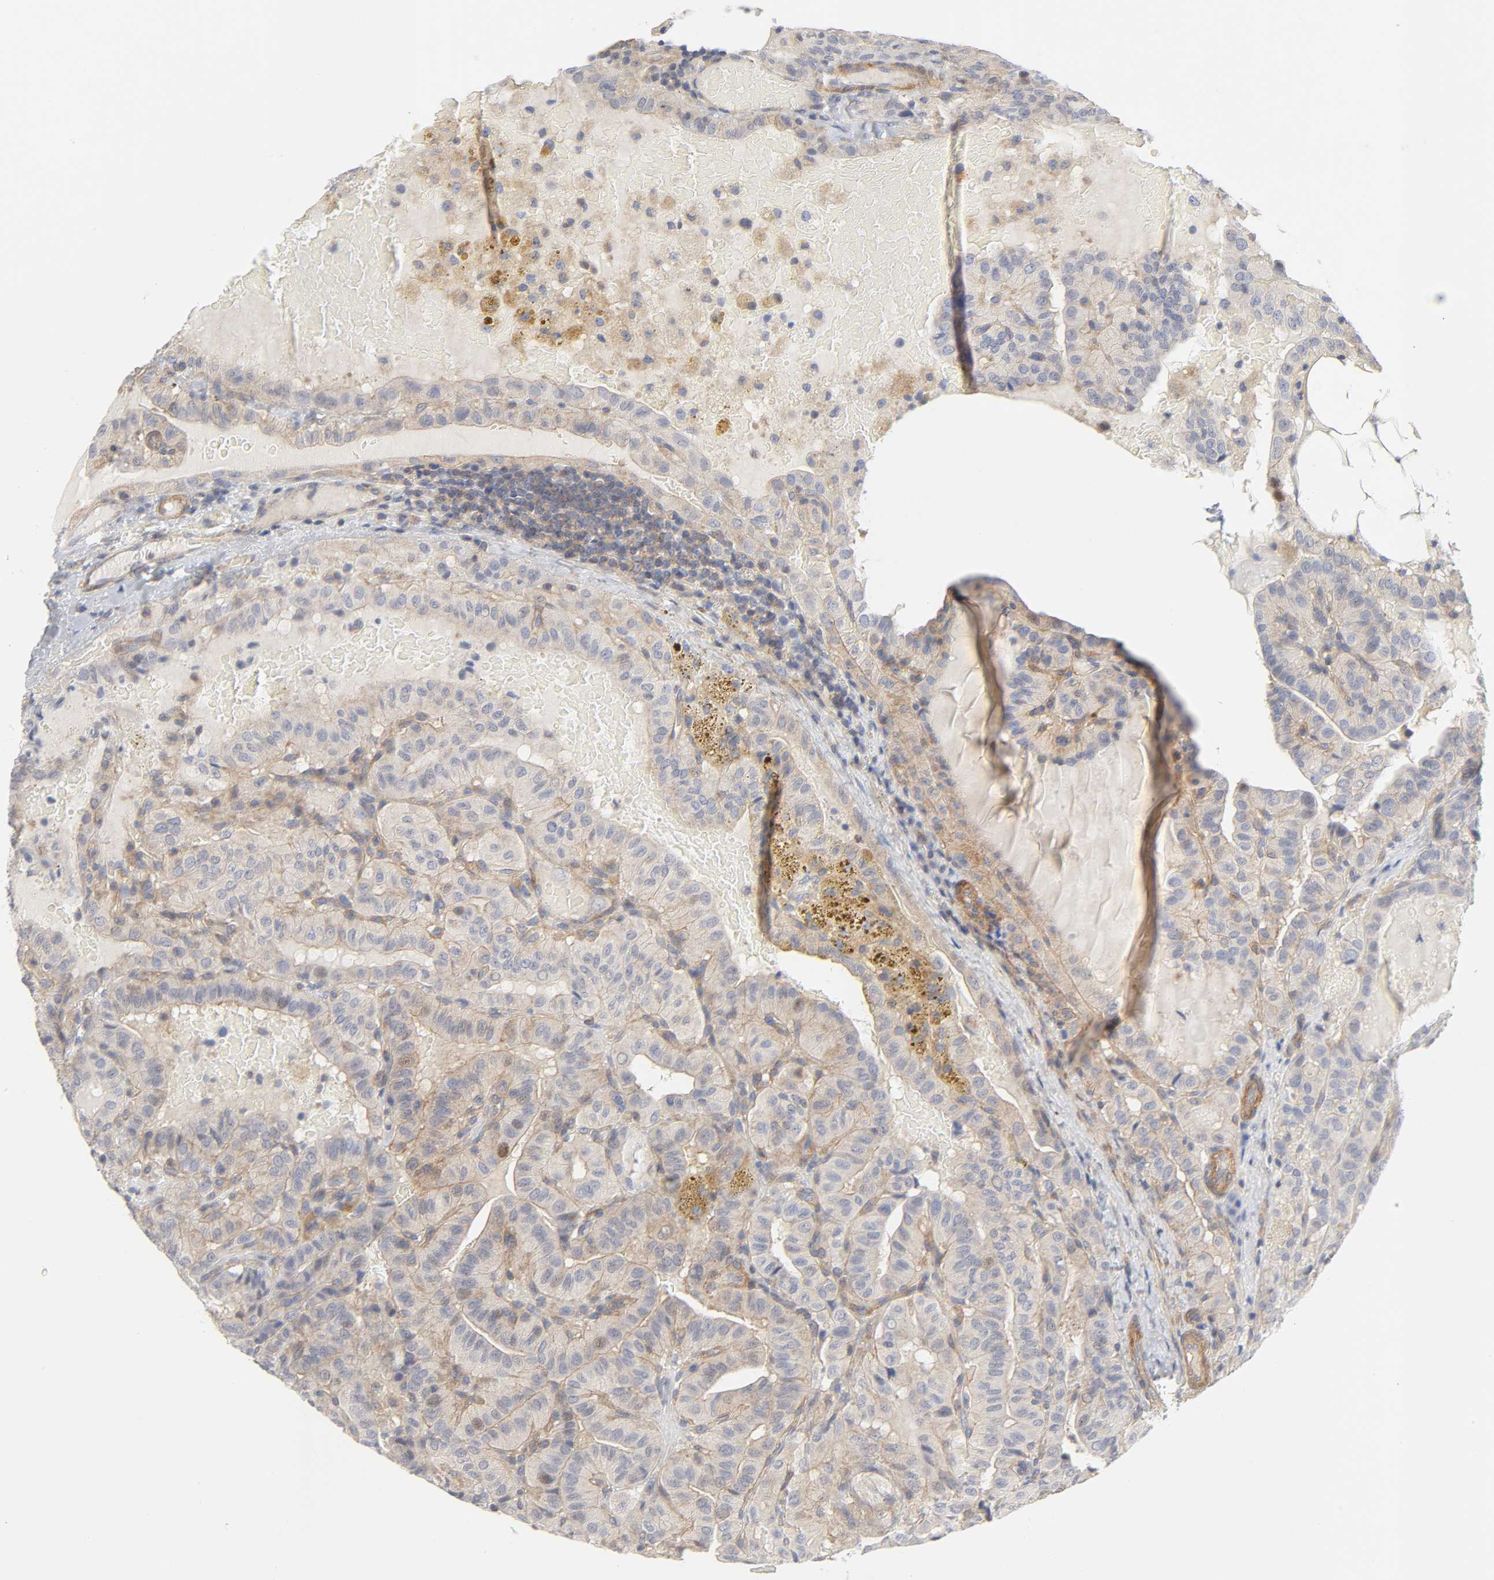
{"staining": {"intensity": "weak", "quantity": ">75%", "location": "cytoplasmic/membranous"}, "tissue": "thyroid cancer", "cell_type": "Tumor cells", "image_type": "cancer", "snomed": [{"axis": "morphology", "description": "Papillary adenocarcinoma, NOS"}, {"axis": "topography", "description": "Thyroid gland"}], "caption": "Tumor cells display low levels of weak cytoplasmic/membranous expression in approximately >75% of cells in thyroid cancer (papillary adenocarcinoma).", "gene": "ROCK1", "patient": {"sex": "male", "age": 77}}